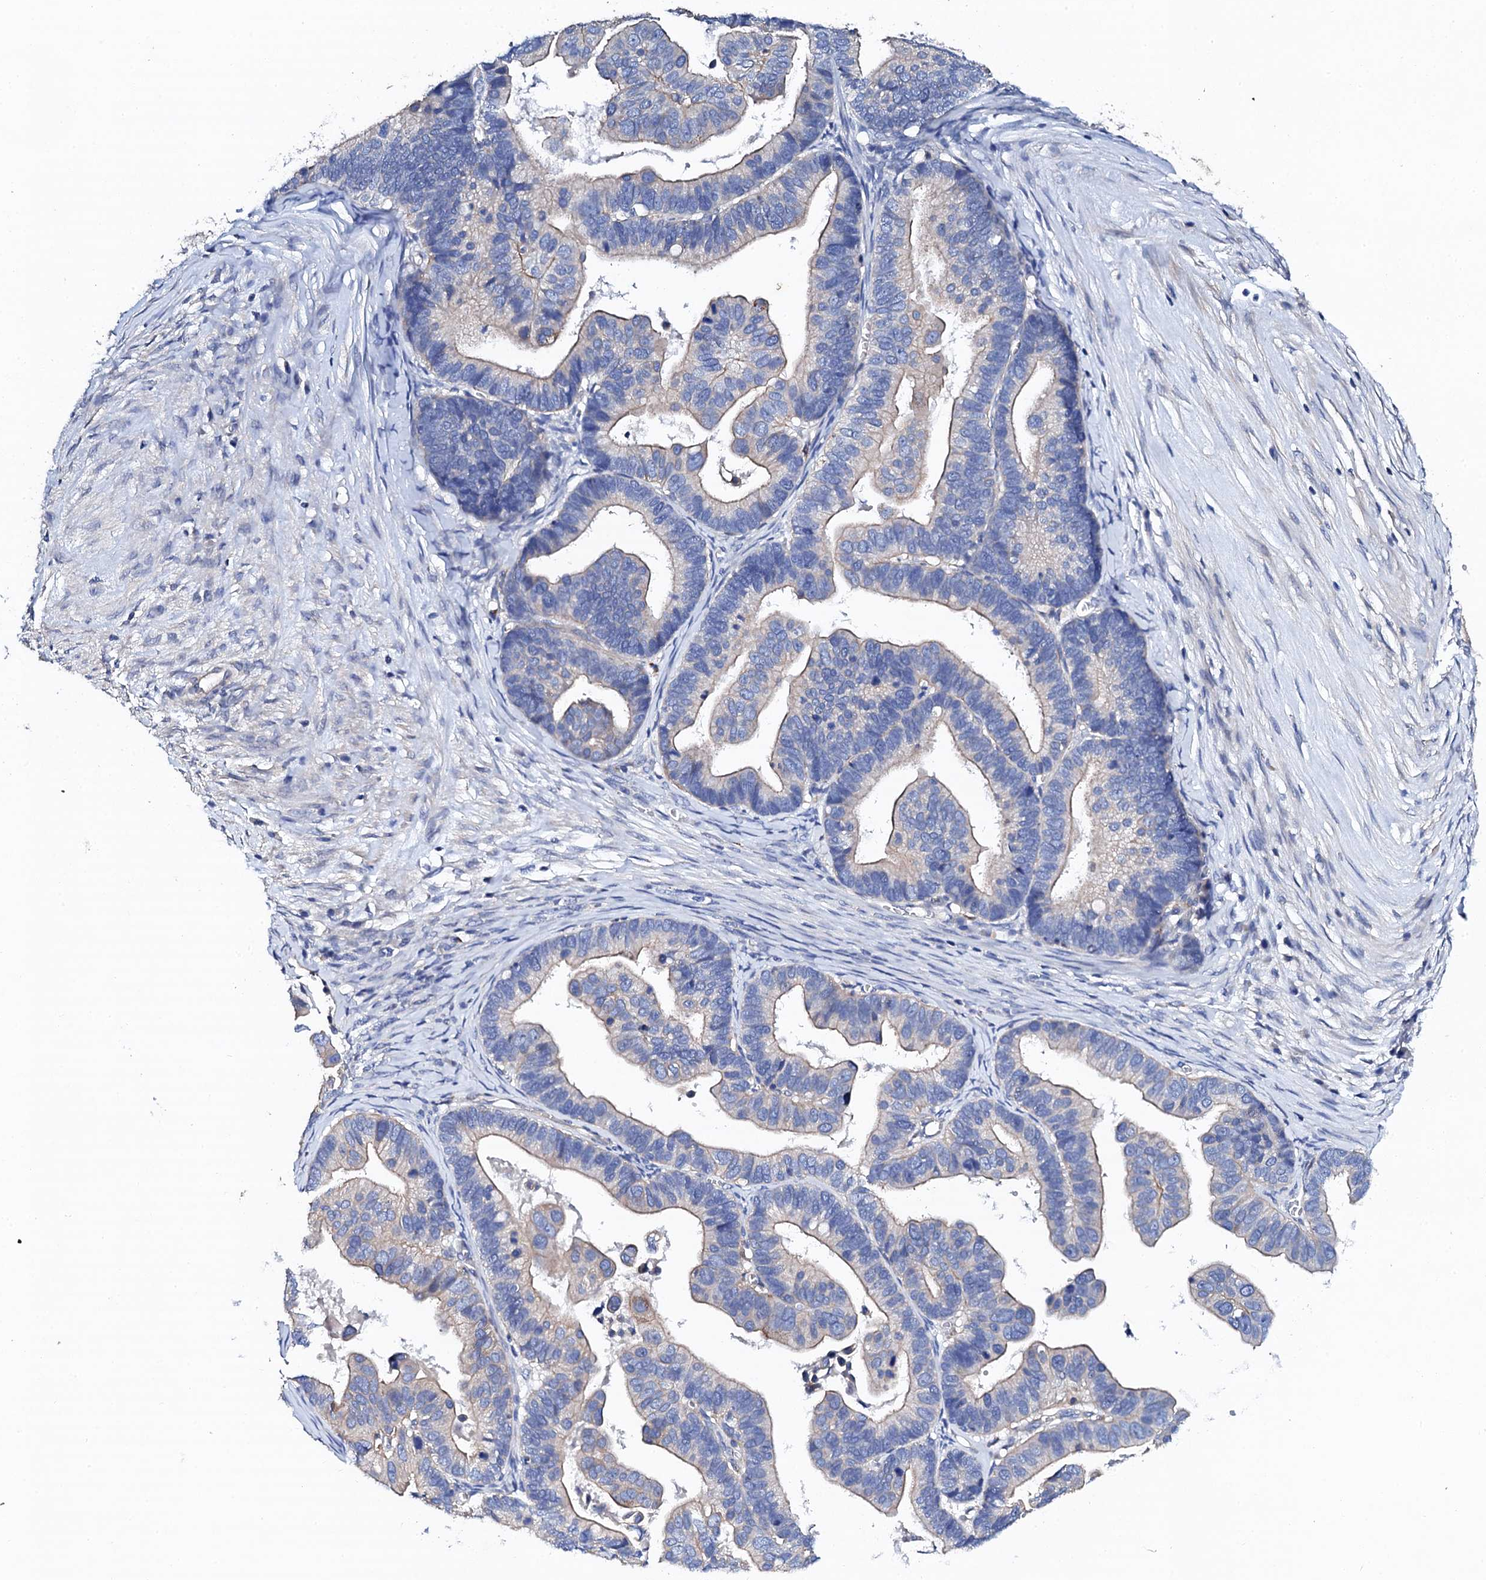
{"staining": {"intensity": "weak", "quantity": "<25%", "location": "cytoplasmic/membranous"}, "tissue": "ovarian cancer", "cell_type": "Tumor cells", "image_type": "cancer", "snomed": [{"axis": "morphology", "description": "Cystadenocarcinoma, serous, NOS"}, {"axis": "topography", "description": "Ovary"}], "caption": "DAB (3,3'-diaminobenzidine) immunohistochemical staining of human ovarian cancer (serous cystadenocarcinoma) demonstrates no significant staining in tumor cells.", "gene": "KLHL32", "patient": {"sex": "female", "age": 56}}